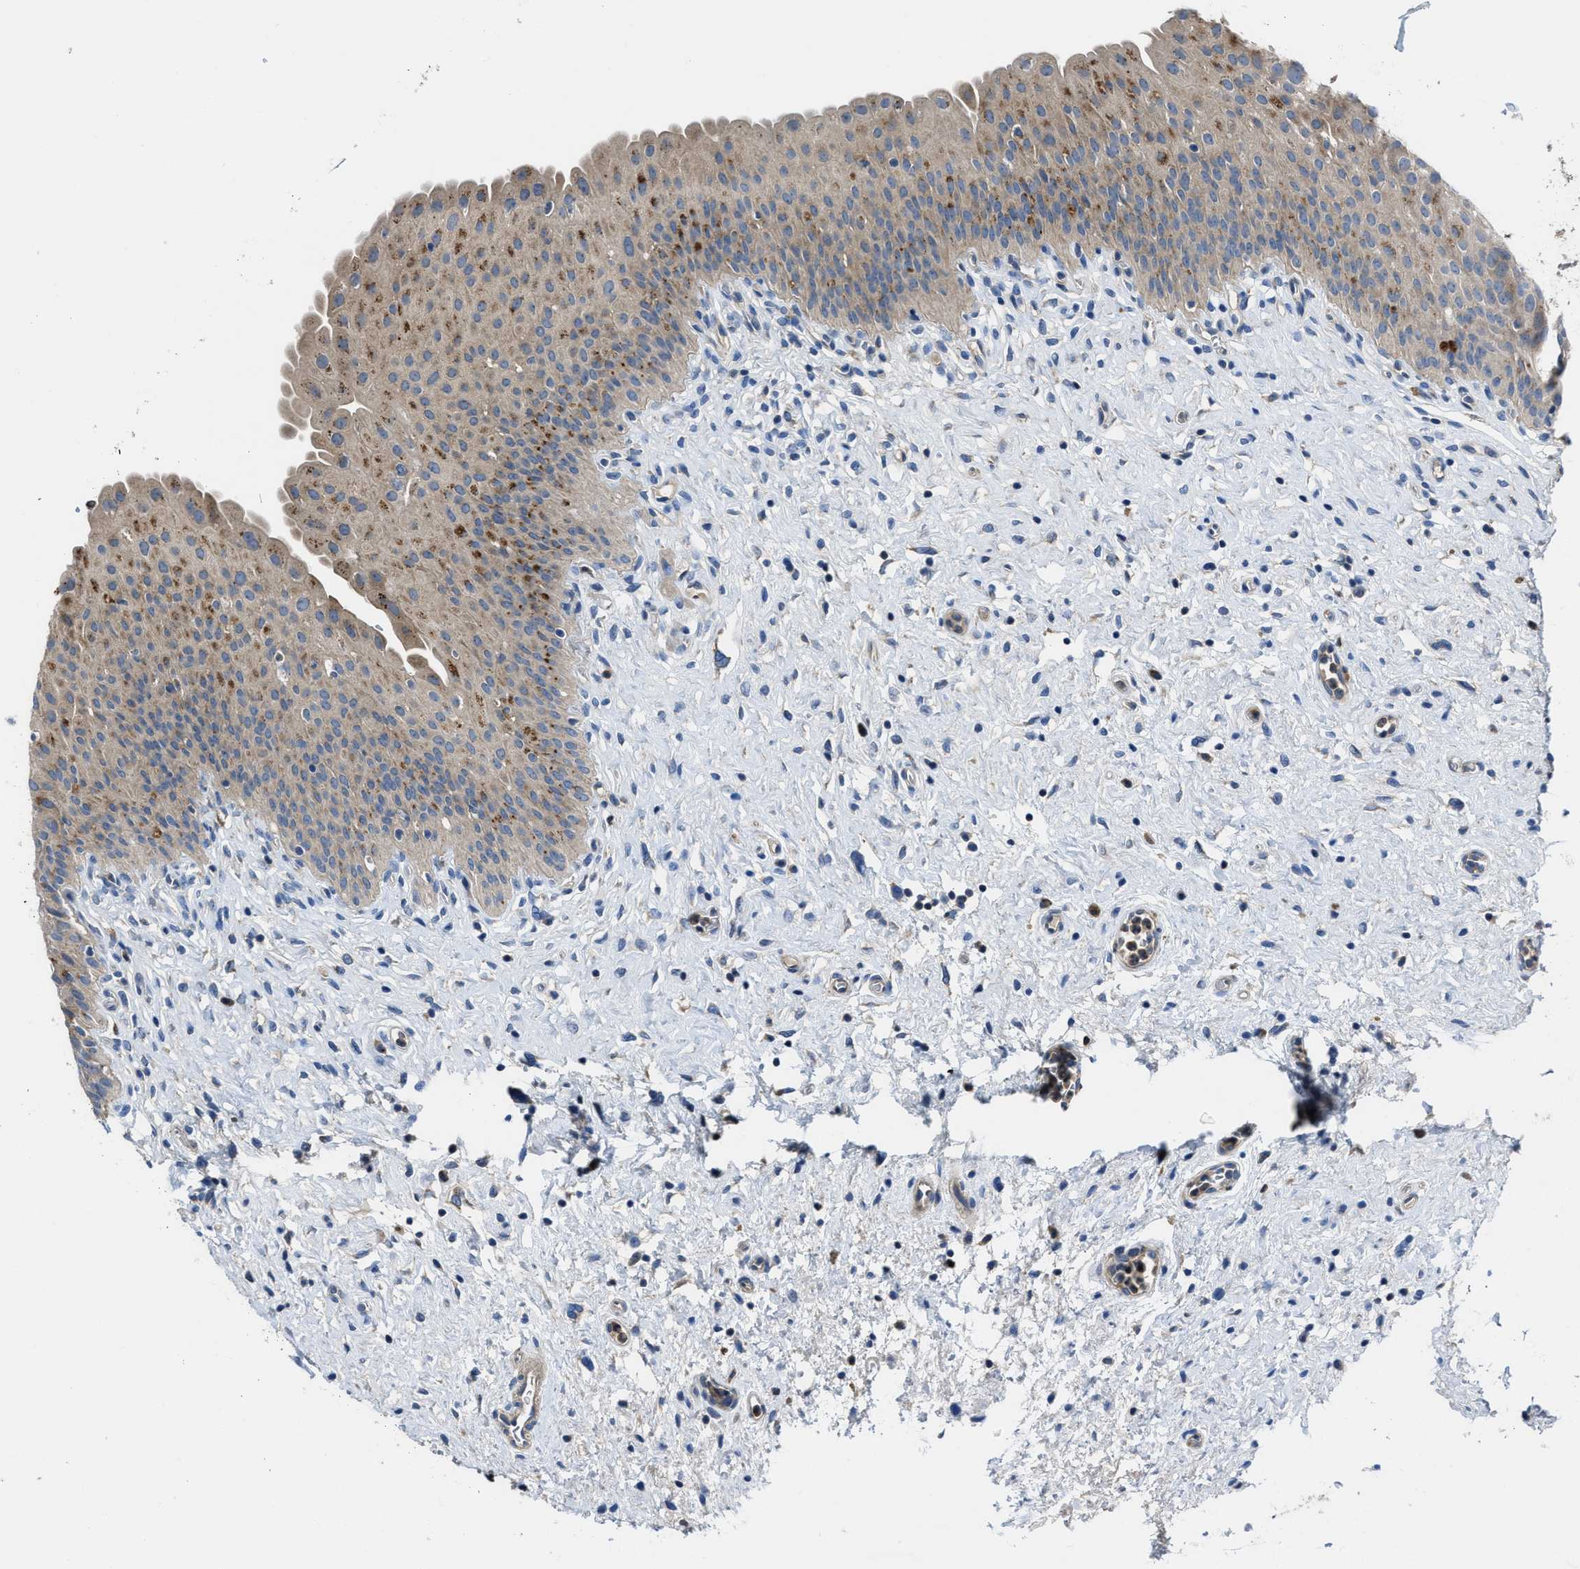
{"staining": {"intensity": "moderate", "quantity": "25%-75%", "location": "cytoplasmic/membranous"}, "tissue": "urinary bladder", "cell_type": "Urothelial cells", "image_type": "normal", "snomed": [{"axis": "morphology", "description": "Normal tissue, NOS"}, {"axis": "topography", "description": "Urinary bladder"}], "caption": "Immunohistochemistry (IHC) (DAB (3,3'-diaminobenzidine)) staining of benign urinary bladder shows moderate cytoplasmic/membranous protein expression in about 25%-75% of urothelial cells.", "gene": "MAP3K20", "patient": {"sex": "male", "age": 46}}